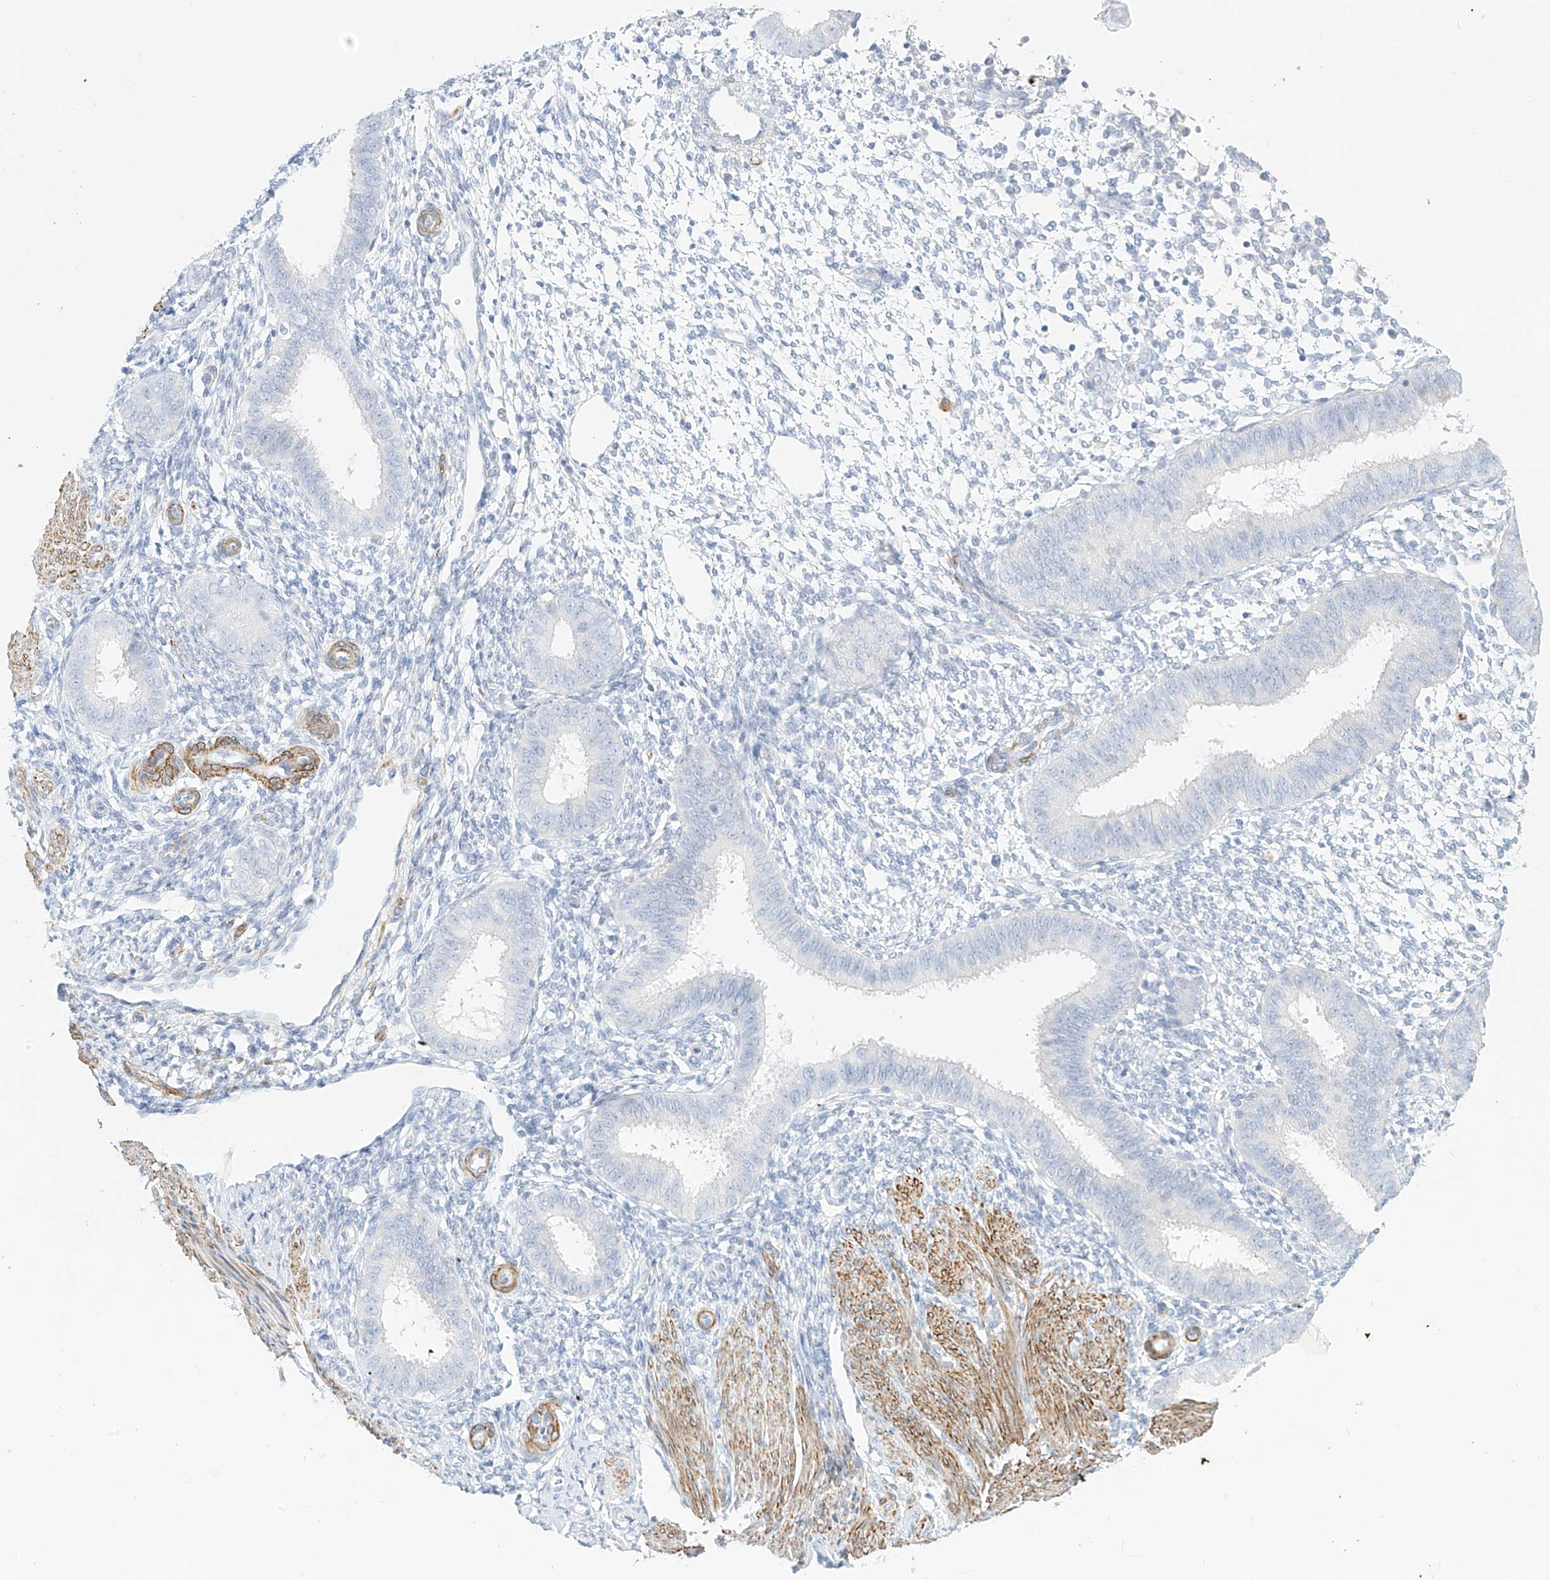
{"staining": {"intensity": "negative", "quantity": "none", "location": "none"}, "tissue": "endometrium", "cell_type": "Cells in endometrial stroma", "image_type": "normal", "snomed": [{"axis": "morphology", "description": "Normal tissue, NOS"}, {"axis": "topography", "description": "Uterus"}, {"axis": "topography", "description": "Endometrium"}], "caption": "Immunohistochemistry of benign endometrium demonstrates no expression in cells in endometrial stroma.", "gene": "ST3GAL5", "patient": {"sex": "female", "age": 48}}